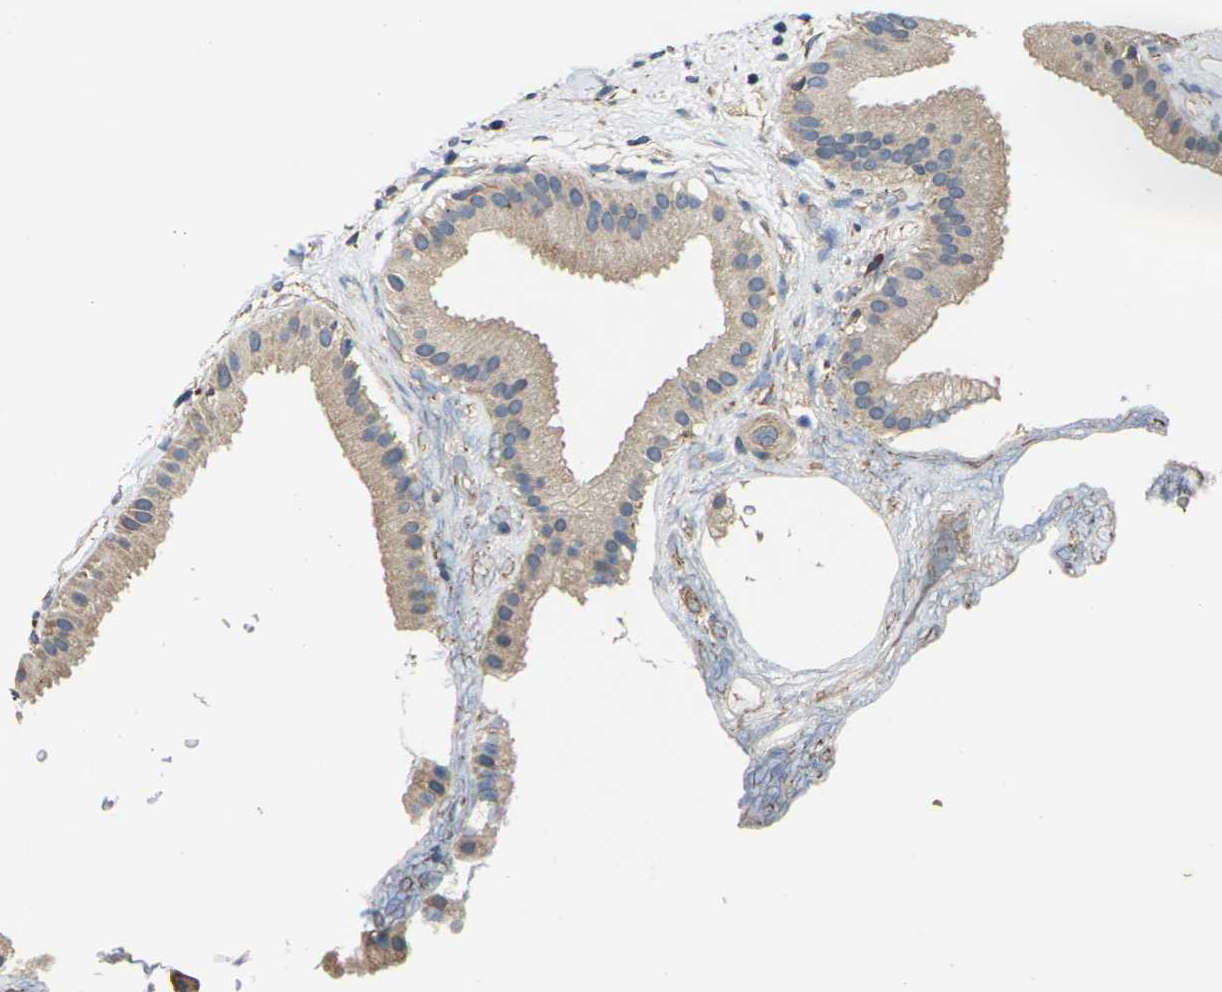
{"staining": {"intensity": "weak", "quantity": ">75%", "location": "cytoplasmic/membranous"}, "tissue": "gallbladder", "cell_type": "Glandular cells", "image_type": "normal", "snomed": [{"axis": "morphology", "description": "Normal tissue, NOS"}, {"axis": "topography", "description": "Gallbladder"}], "caption": "A histopathology image showing weak cytoplasmic/membranous positivity in about >75% of glandular cells in normal gallbladder, as visualized by brown immunohistochemical staining.", "gene": "DKK2", "patient": {"sex": "female", "age": 64}}